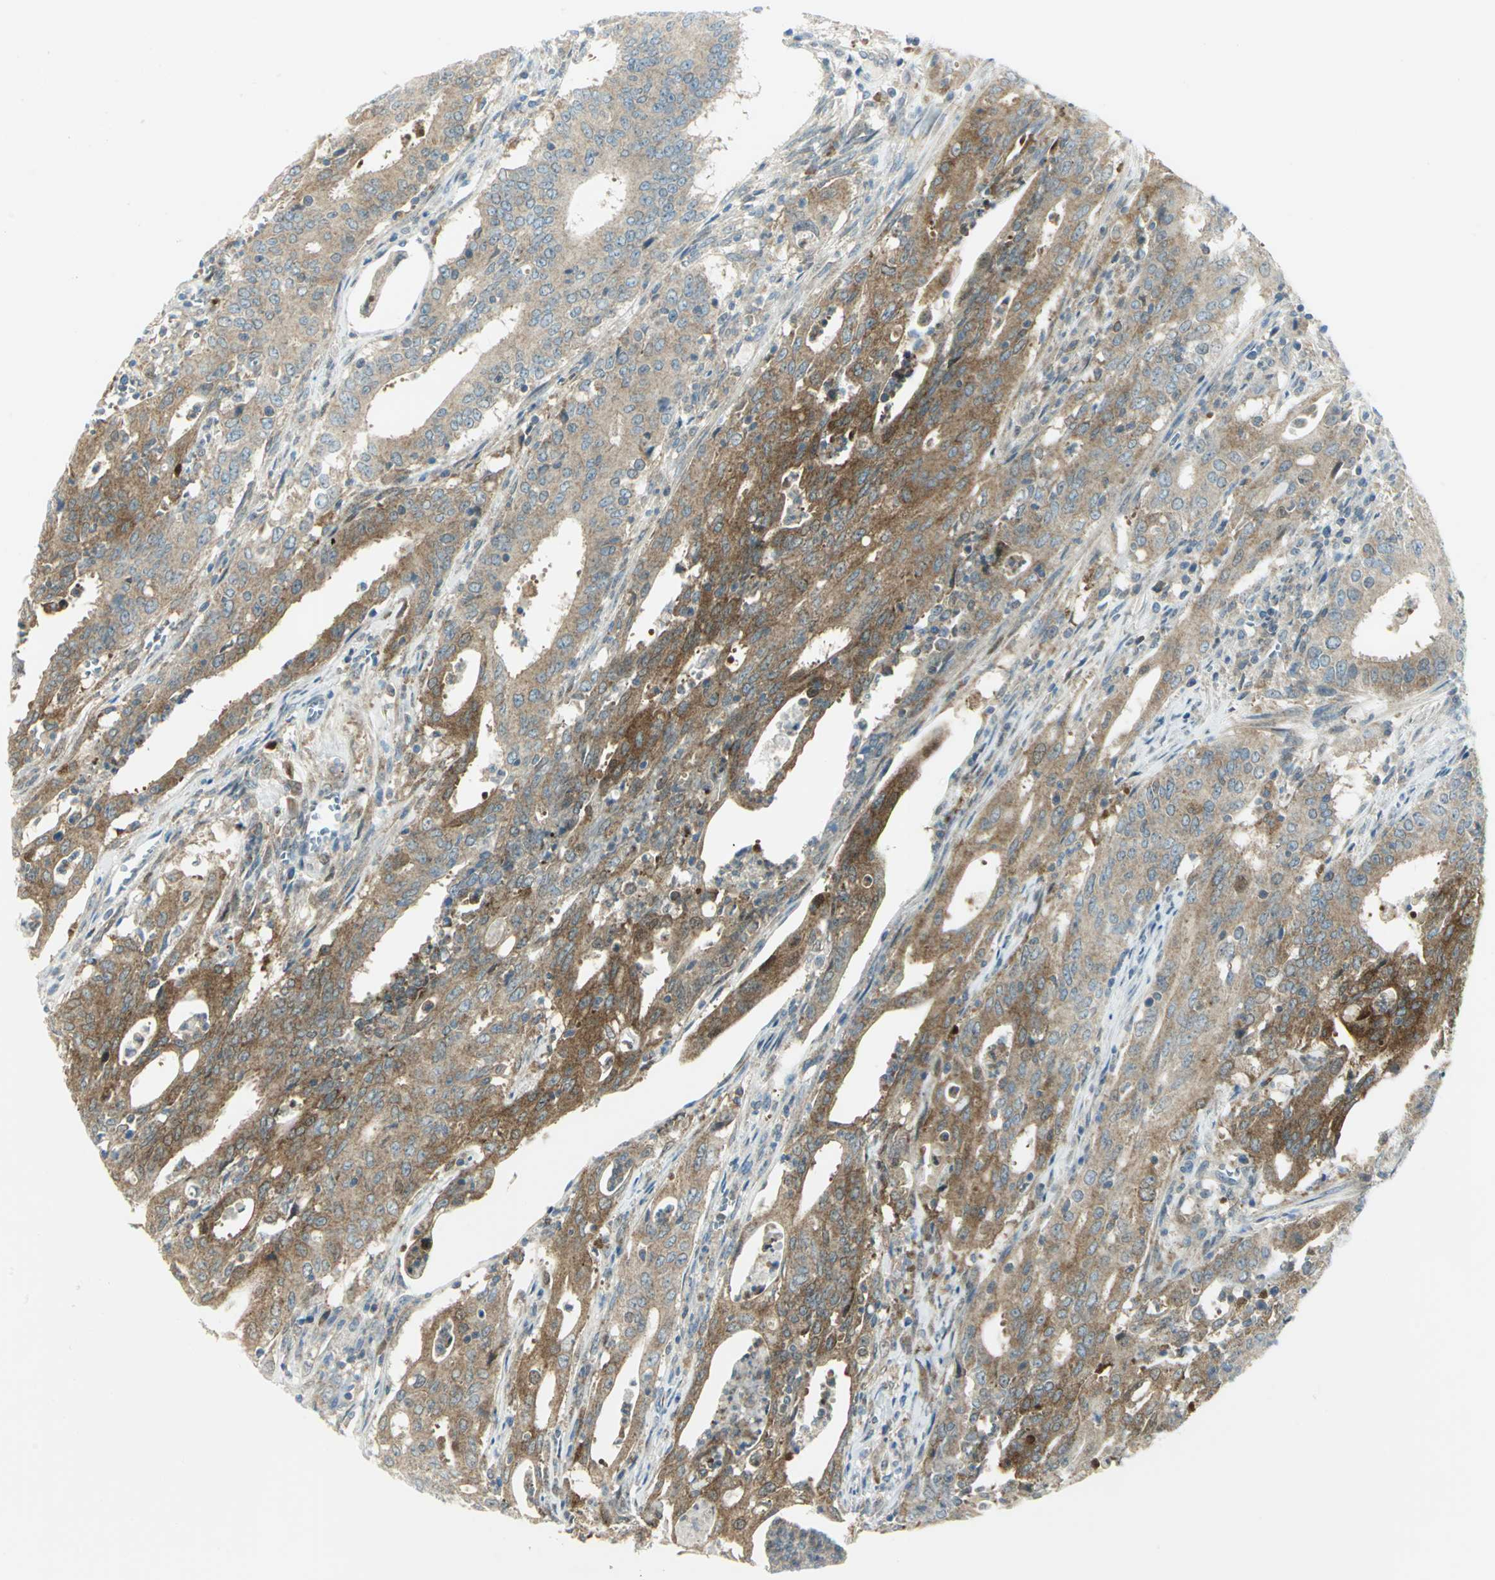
{"staining": {"intensity": "moderate", "quantity": ">75%", "location": "cytoplasmic/membranous"}, "tissue": "cervical cancer", "cell_type": "Tumor cells", "image_type": "cancer", "snomed": [{"axis": "morphology", "description": "Adenocarcinoma, NOS"}, {"axis": "topography", "description": "Cervix"}], "caption": "Cervical adenocarcinoma was stained to show a protein in brown. There is medium levels of moderate cytoplasmic/membranous positivity in approximately >75% of tumor cells. The staining was performed using DAB, with brown indicating positive protein expression. Nuclei are stained blue with hematoxylin.", "gene": "ALDOA", "patient": {"sex": "female", "age": 44}}